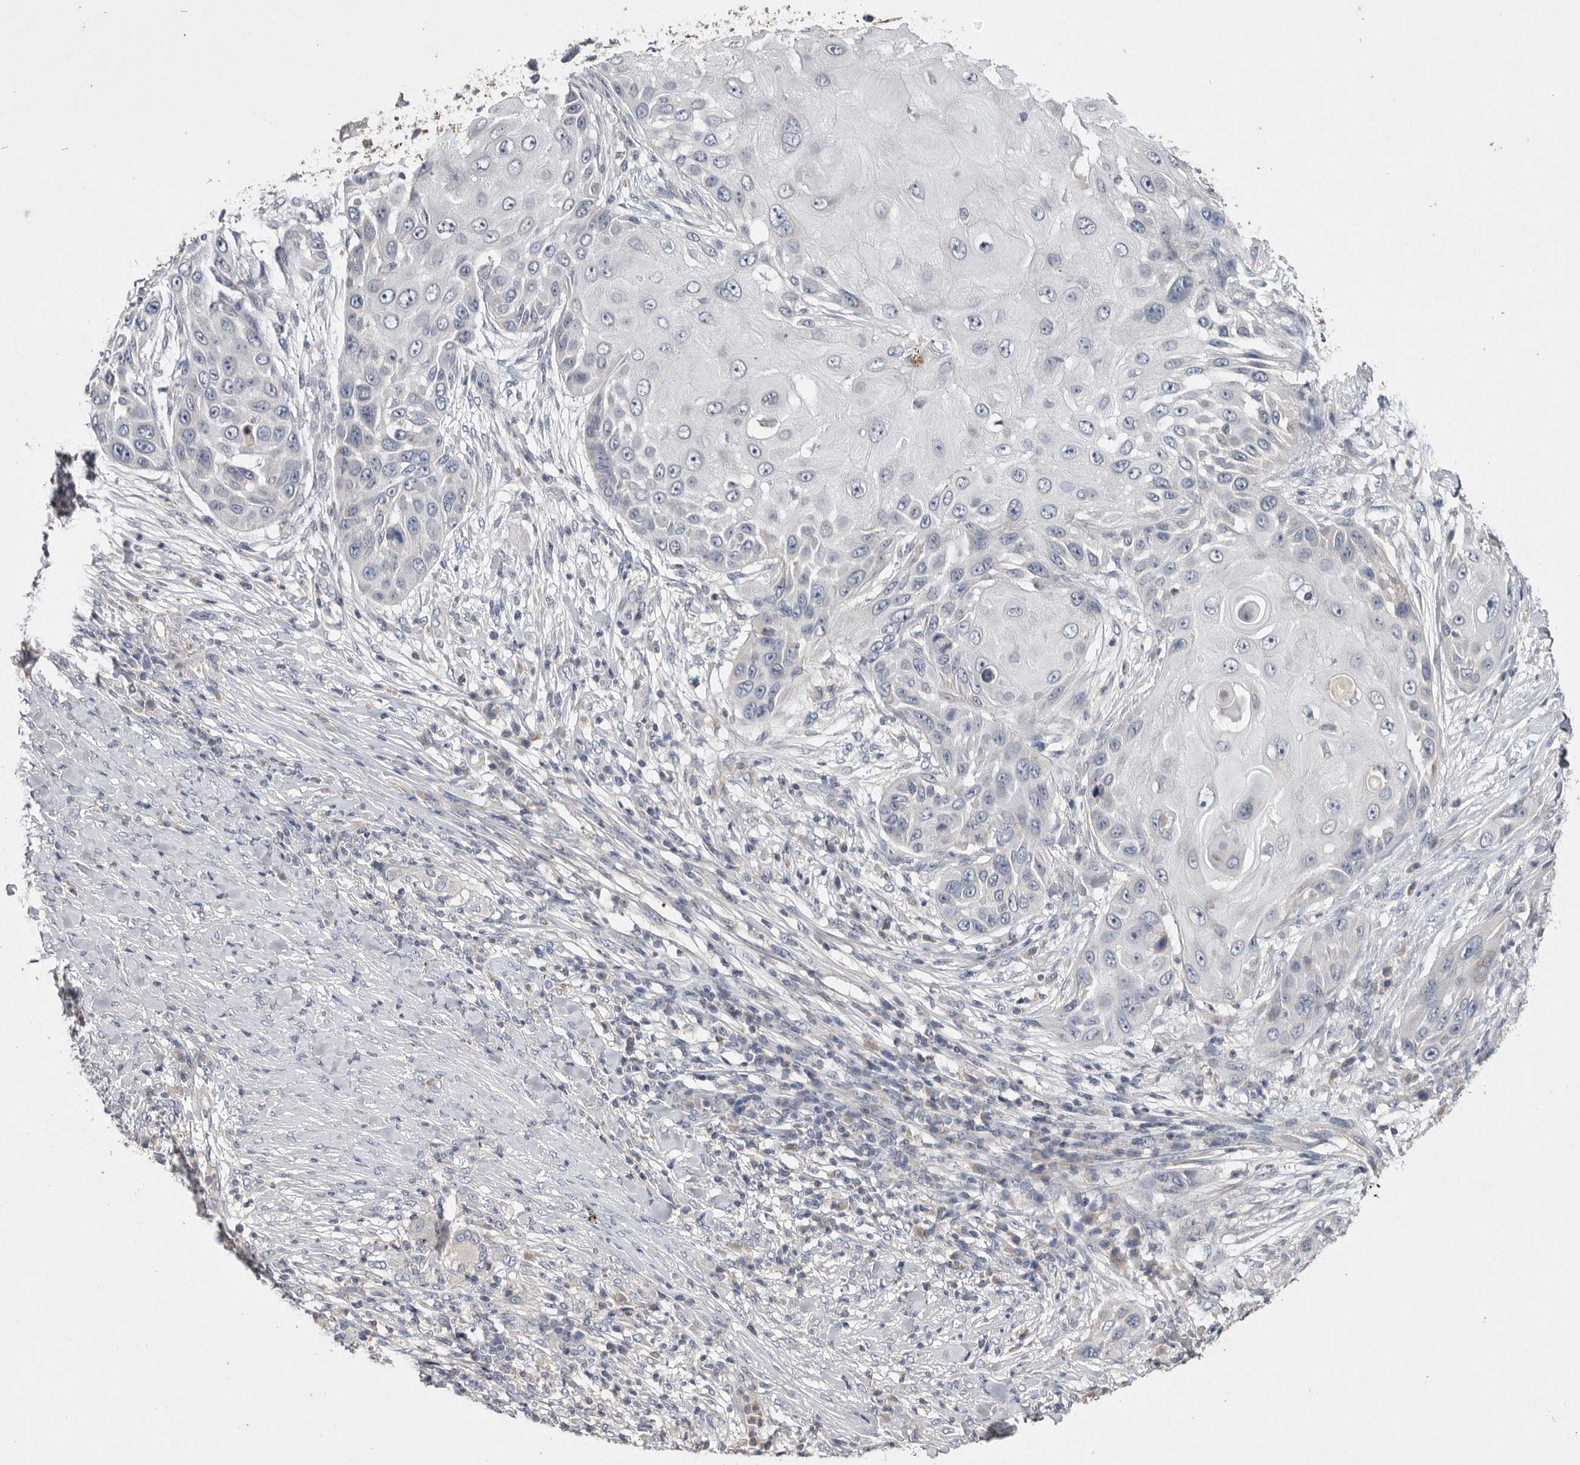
{"staining": {"intensity": "negative", "quantity": "none", "location": "none"}, "tissue": "skin cancer", "cell_type": "Tumor cells", "image_type": "cancer", "snomed": [{"axis": "morphology", "description": "Squamous cell carcinoma, NOS"}, {"axis": "topography", "description": "Skin"}], "caption": "Tumor cells are negative for brown protein staining in skin squamous cell carcinoma.", "gene": "TNFSF14", "patient": {"sex": "female", "age": 44}}